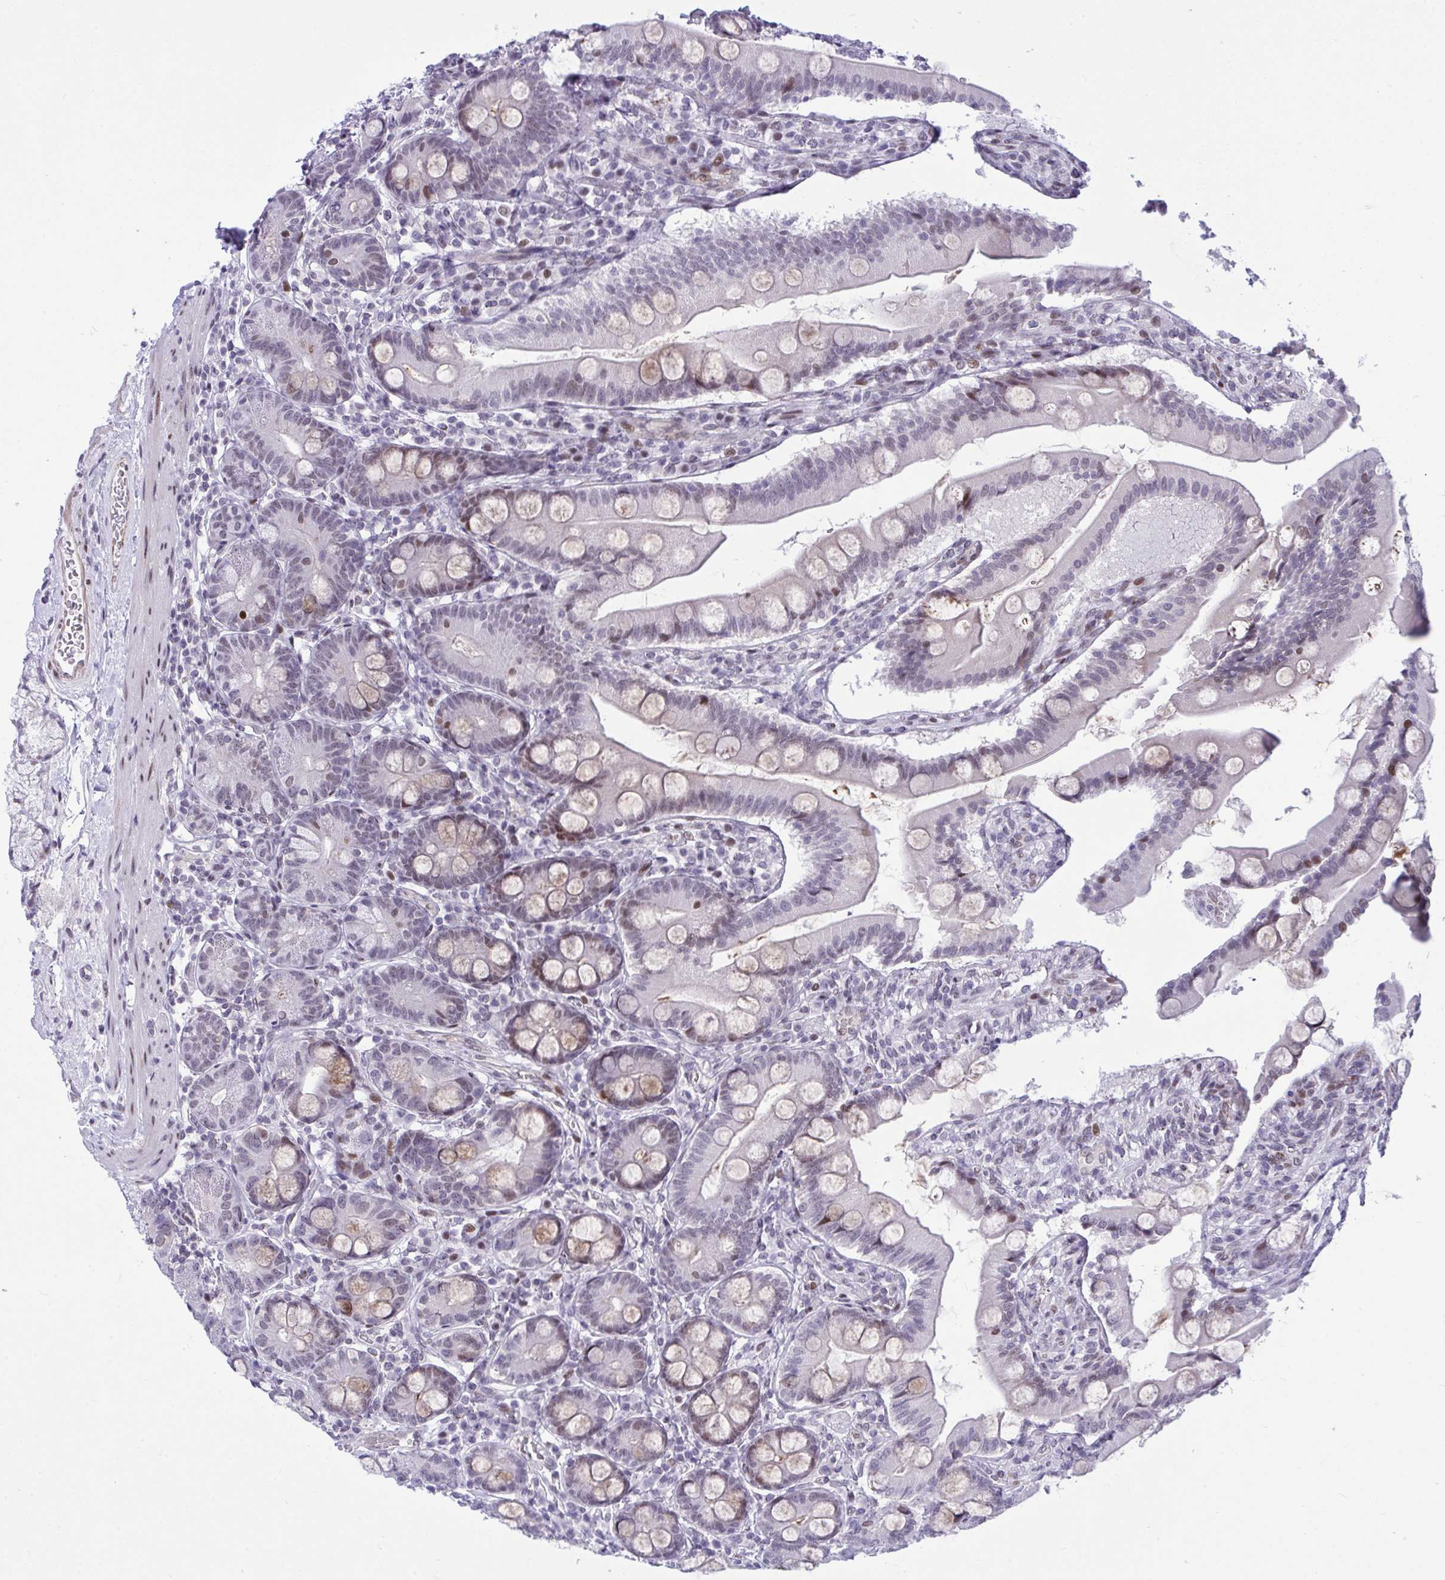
{"staining": {"intensity": "strong", "quantity": "25%-75%", "location": "cytoplasmic/membranous,nuclear"}, "tissue": "duodenum", "cell_type": "Glandular cells", "image_type": "normal", "snomed": [{"axis": "morphology", "description": "Normal tissue, NOS"}, {"axis": "topography", "description": "Duodenum"}], "caption": "Unremarkable duodenum was stained to show a protein in brown. There is high levels of strong cytoplasmic/membranous,nuclear staining in approximately 25%-75% of glandular cells. (Brightfield microscopy of DAB IHC at high magnification).", "gene": "ZFHX3", "patient": {"sex": "female", "age": 67}}